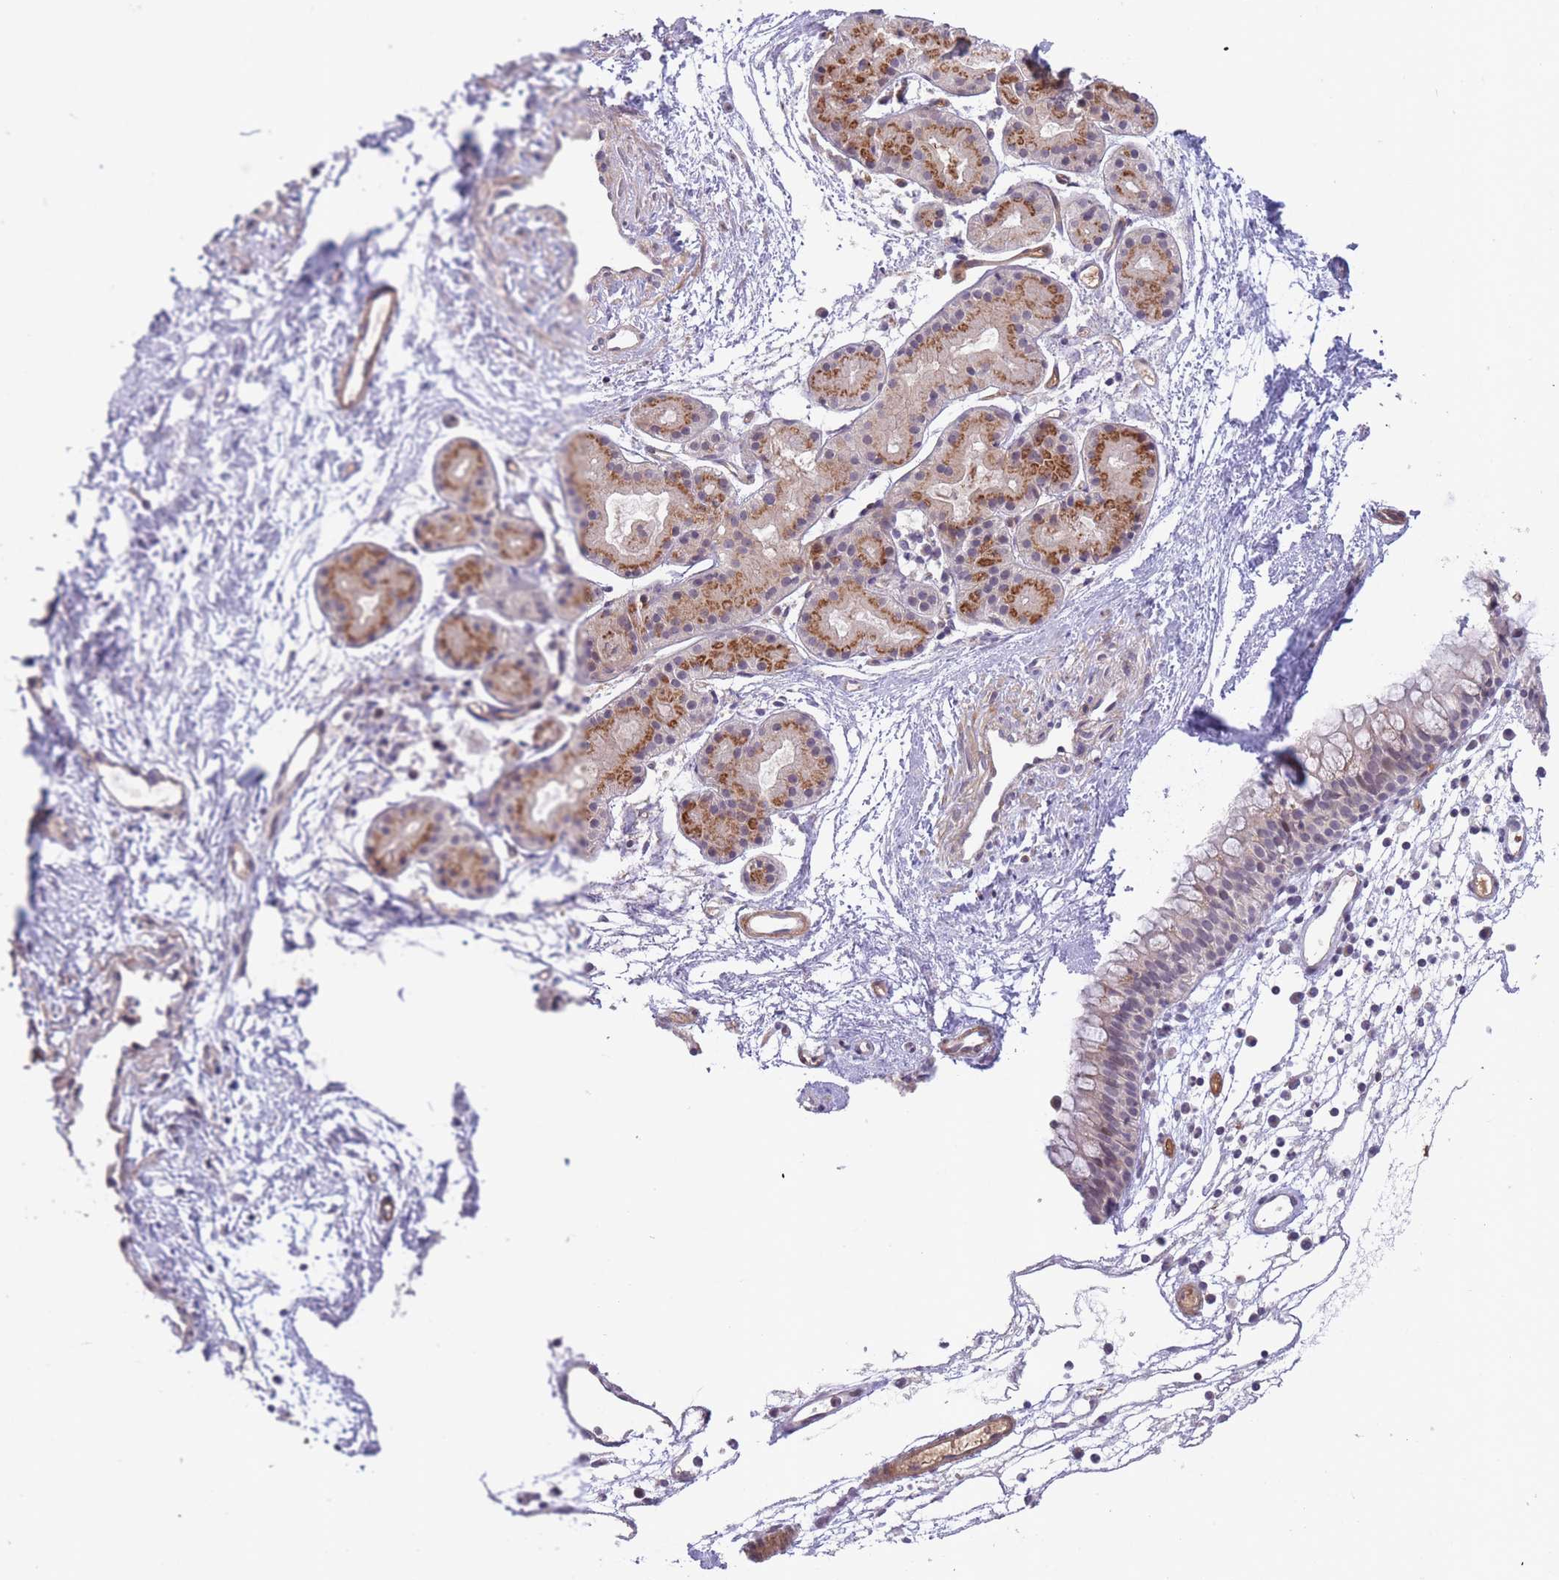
{"staining": {"intensity": "weak", "quantity": "<25%", "location": "cytoplasmic/membranous"}, "tissue": "nasopharynx", "cell_type": "Respiratory epithelial cells", "image_type": "normal", "snomed": [{"axis": "morphology", "description": "Normal tissue, NOS"}, {"axis": "topography", "description": "Nasopharynx"}], "caption": "Immunohistochemical staining of benign human nasopharynx shows no significant expression in respiratory epithelial cells. Brightfield microscopy of immunohistochemistry (IHC) stained with DAB (3,3'-diaminobenzidine) (brown) and hematoxylin (blue), captured at high magnification.", "gene": "FUT3", "patient": {"sex": "male", "age": 82}}